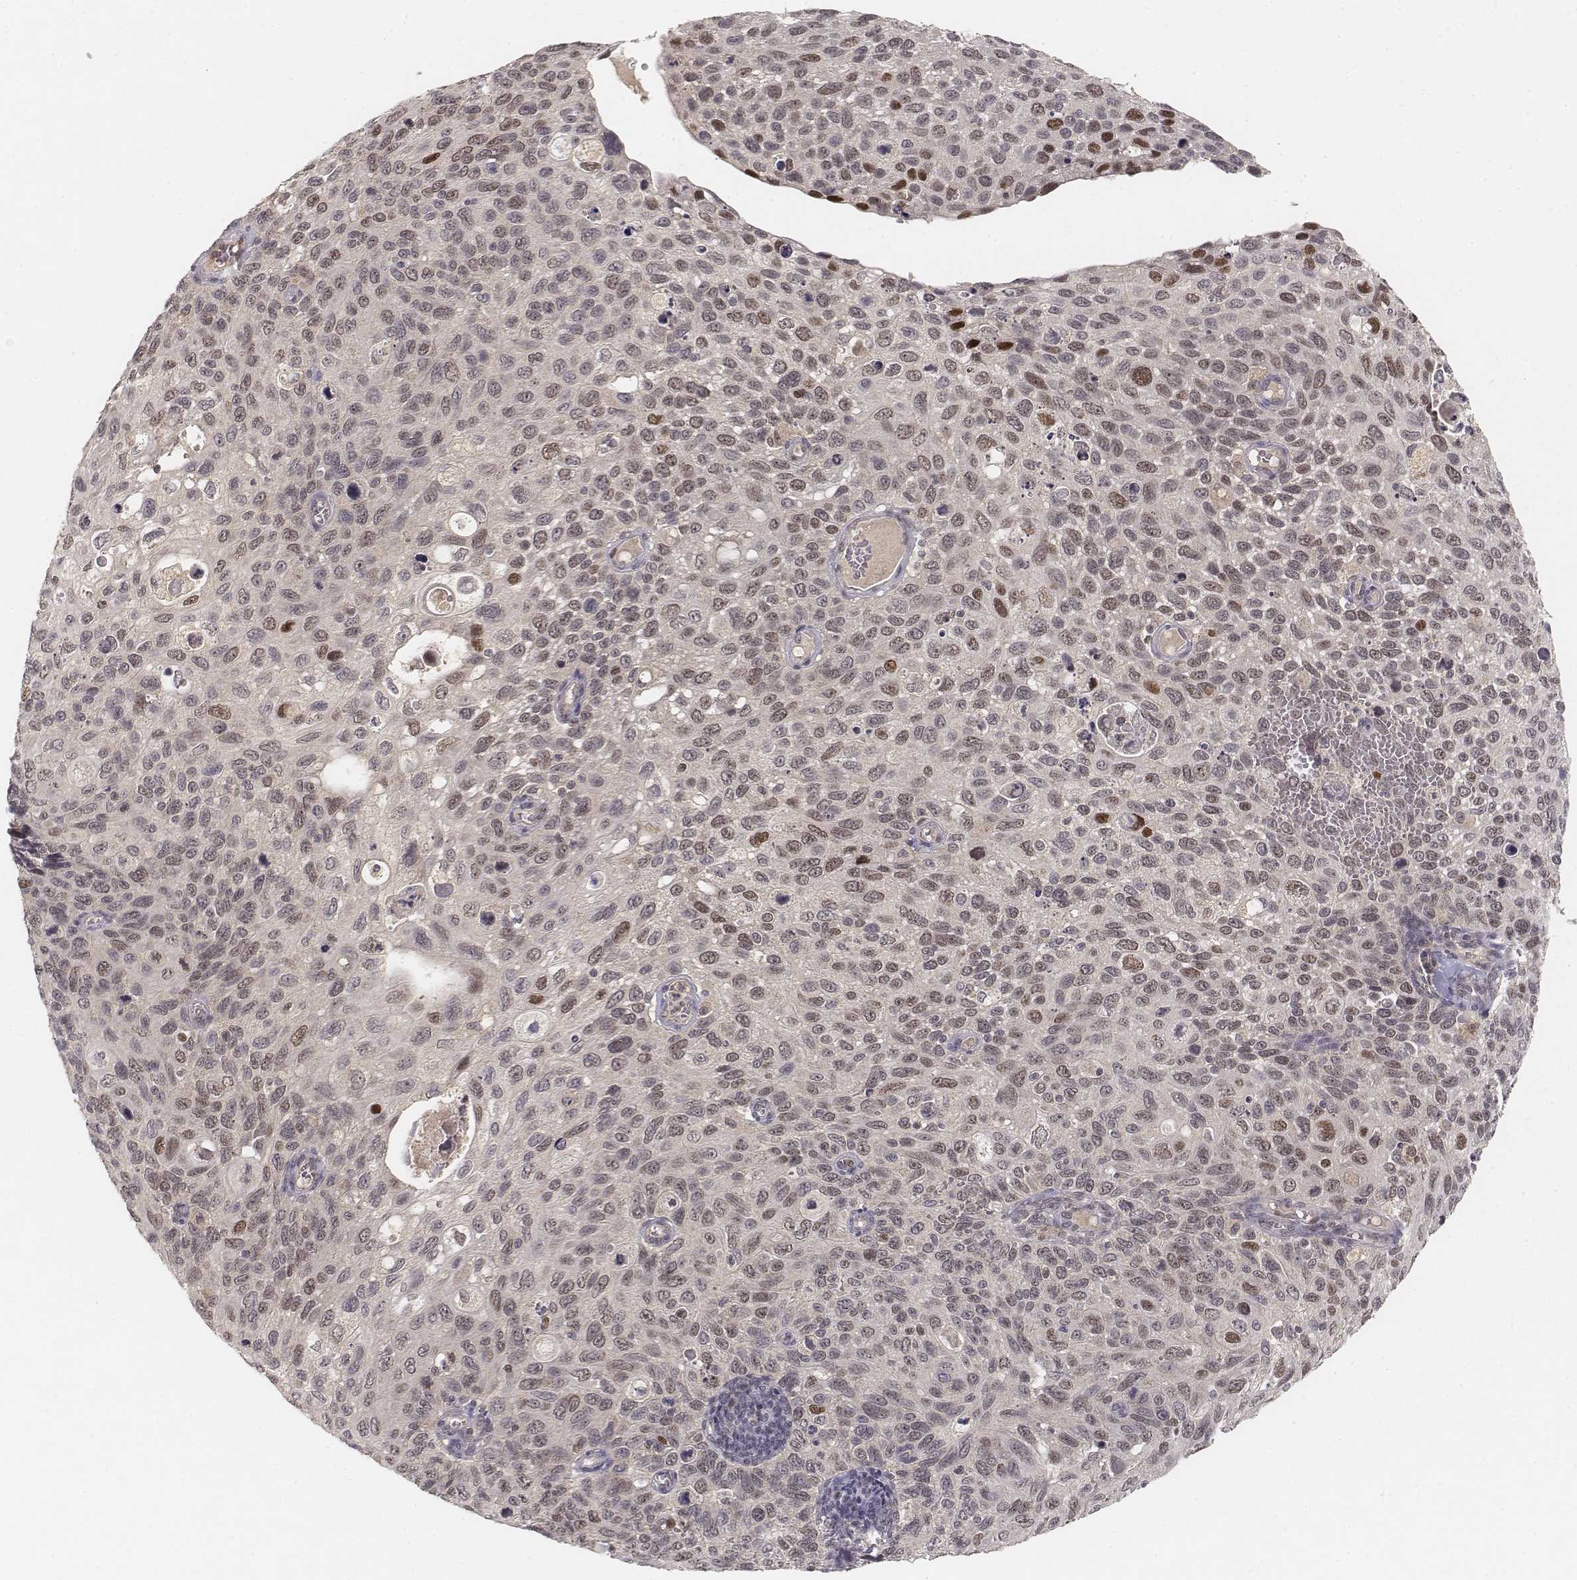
{"staining": {"intensity": "moderate", "quantity": "<25%", "location": "nuclear"}, "tissue": "cervical cancer", "cell_type": "Tumor cells", "image_type": "cancer", "snomed": [{"axis": "morphology", "description": "Squamous cell carcinoma, NOS"}, {"axis": "topography", "description": "Cervix"}], "caption": "Immunohistochemistry photomicrograph of neoplastic tissue: human cervical cancer (squamous cell carcinoma) stained using immunohistochemistry displays low levels of moderate protein expression localized specifically in the nuclear of tumor cells, appearing as a nuclear brown color.", "gene": "FANCD2", "patient": {"sex": "female", "age": 70}}